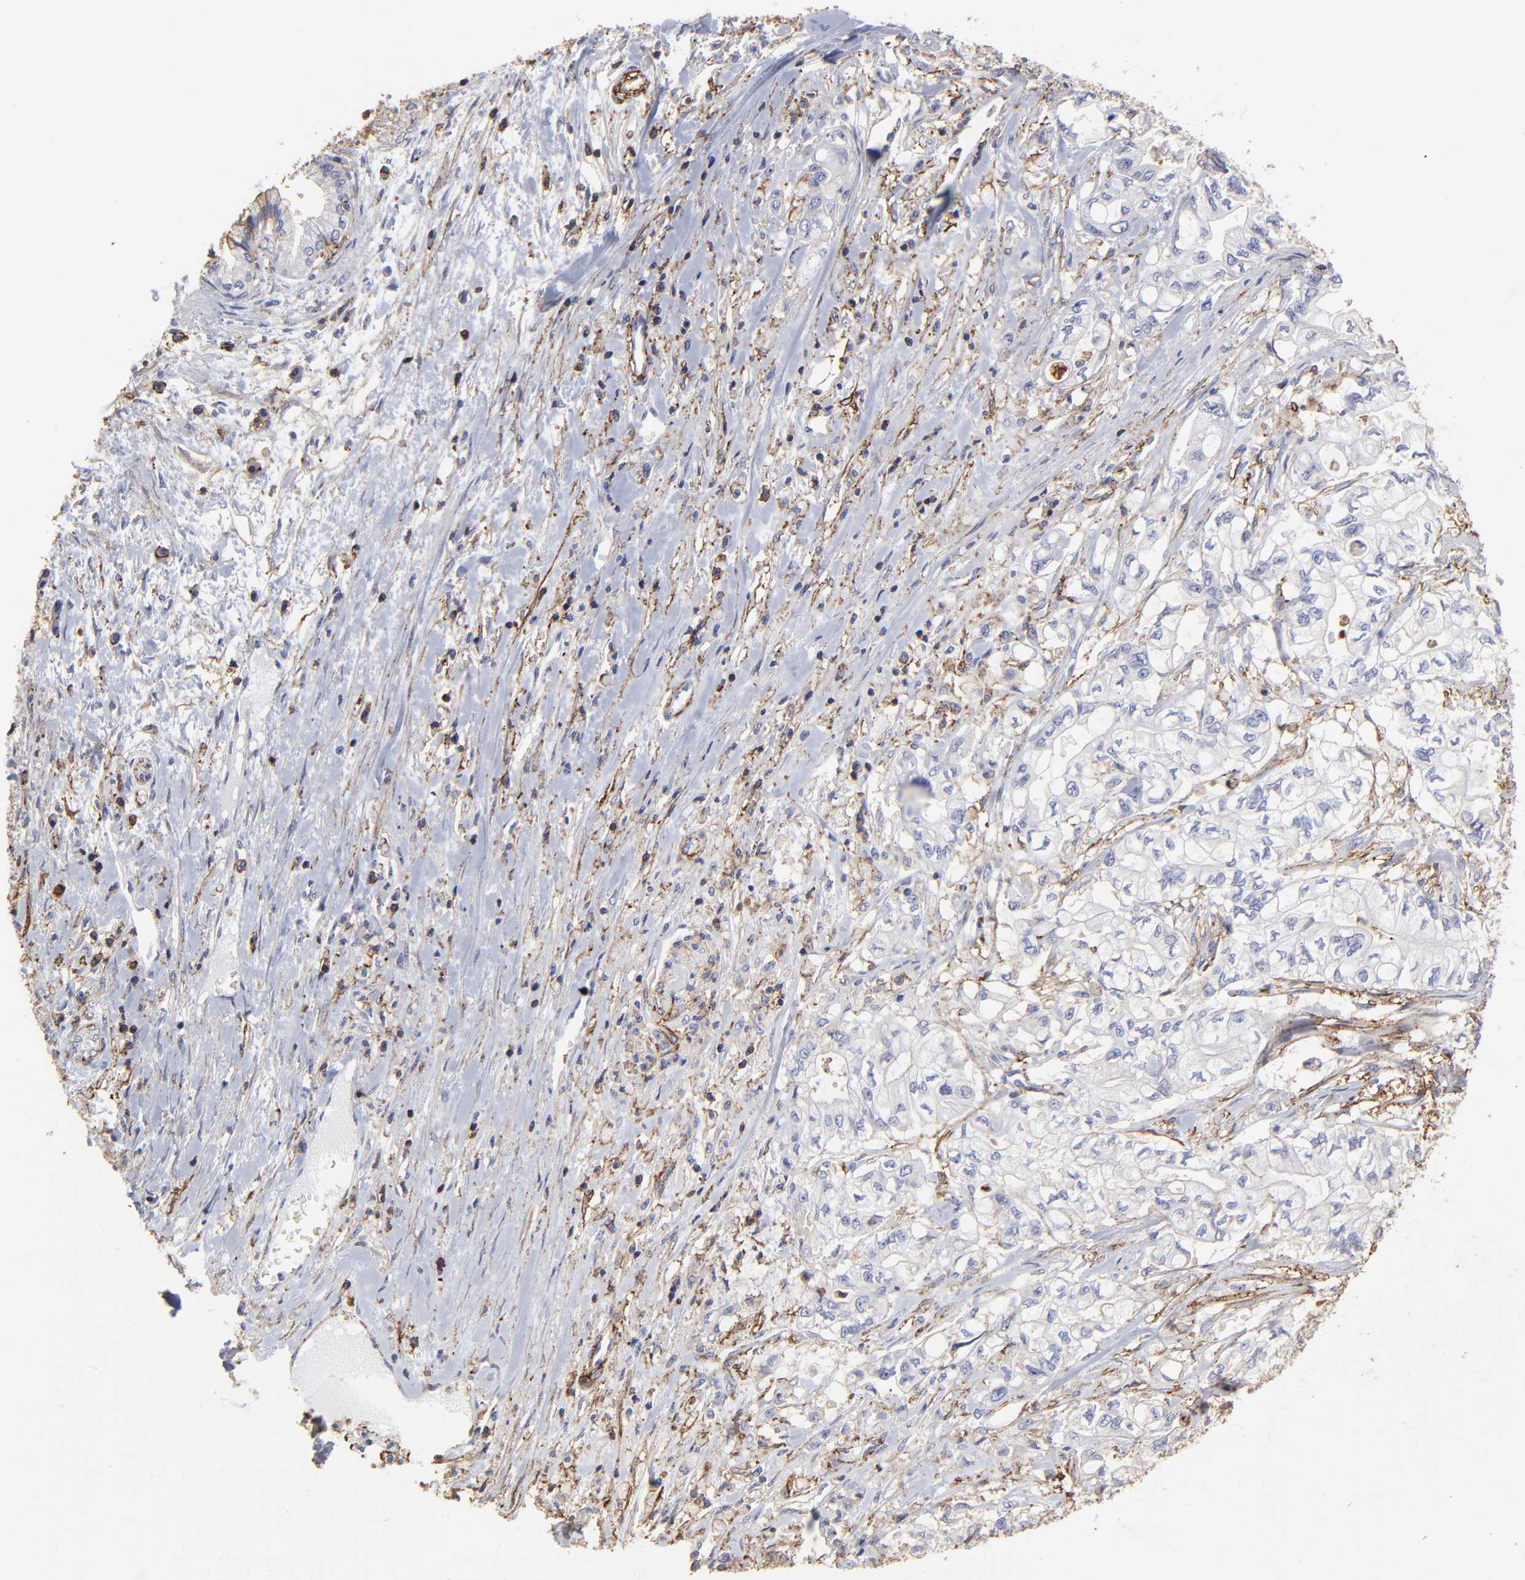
{"staining": {"intensity": "negative", "quantity": "none", "location": "none"}, "tissue": "pancreatic cancer", "cell_type": "Tumor cells", "image_type": "cancer", "snomed": [{"axis": "morphology", "description": "Adenocarcinoma, NOS"}, {"axis": "topography", "description": "Pancreas"}], "caption": "Photomicrograph shows no protein expression in tumor cells of pancreatic cancer tissue.", "gene": "ANXA6", "patient": {"sex": "male", "age": 79}}